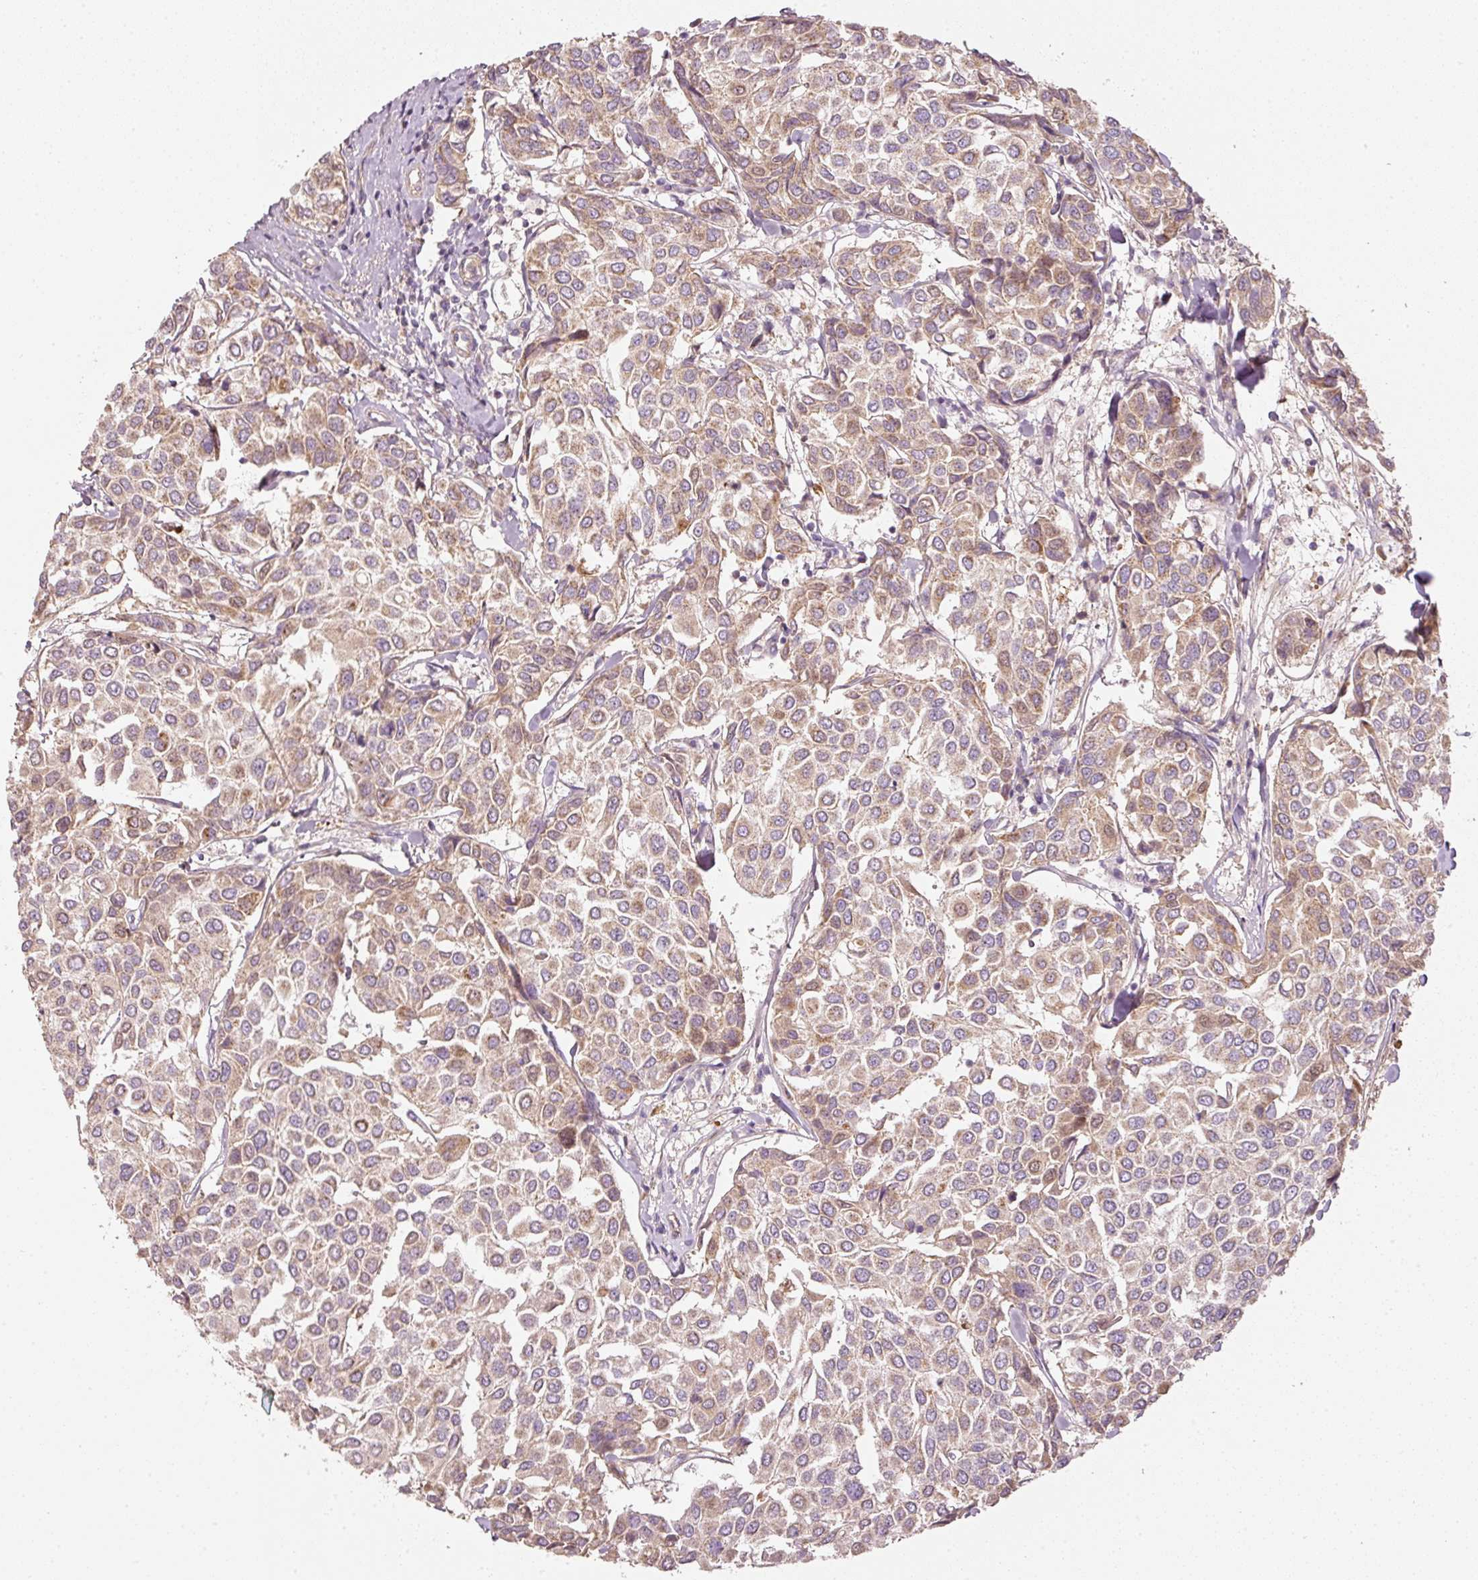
{"staining": {"intensity": "moderate", "quantity": ">75%", "location": "cytoplasmic/membranous"}, "tissue": "breast cancer", "cell_type": "Tumor cells", "image_type": "cancer", "snomed": [{"axis": "morphology", "description": "Duct carcinoma"}, {"axis": "topography", "description": "Breast"}], "caption": "Tumor cells exhibit medium levels of moderate cytoplasmic/membranous expression in approximately >75% of cells in human breast intraductal carcinoma.", "gene": "SERPING1", "patient": {"sex": "female", "age": 55}}